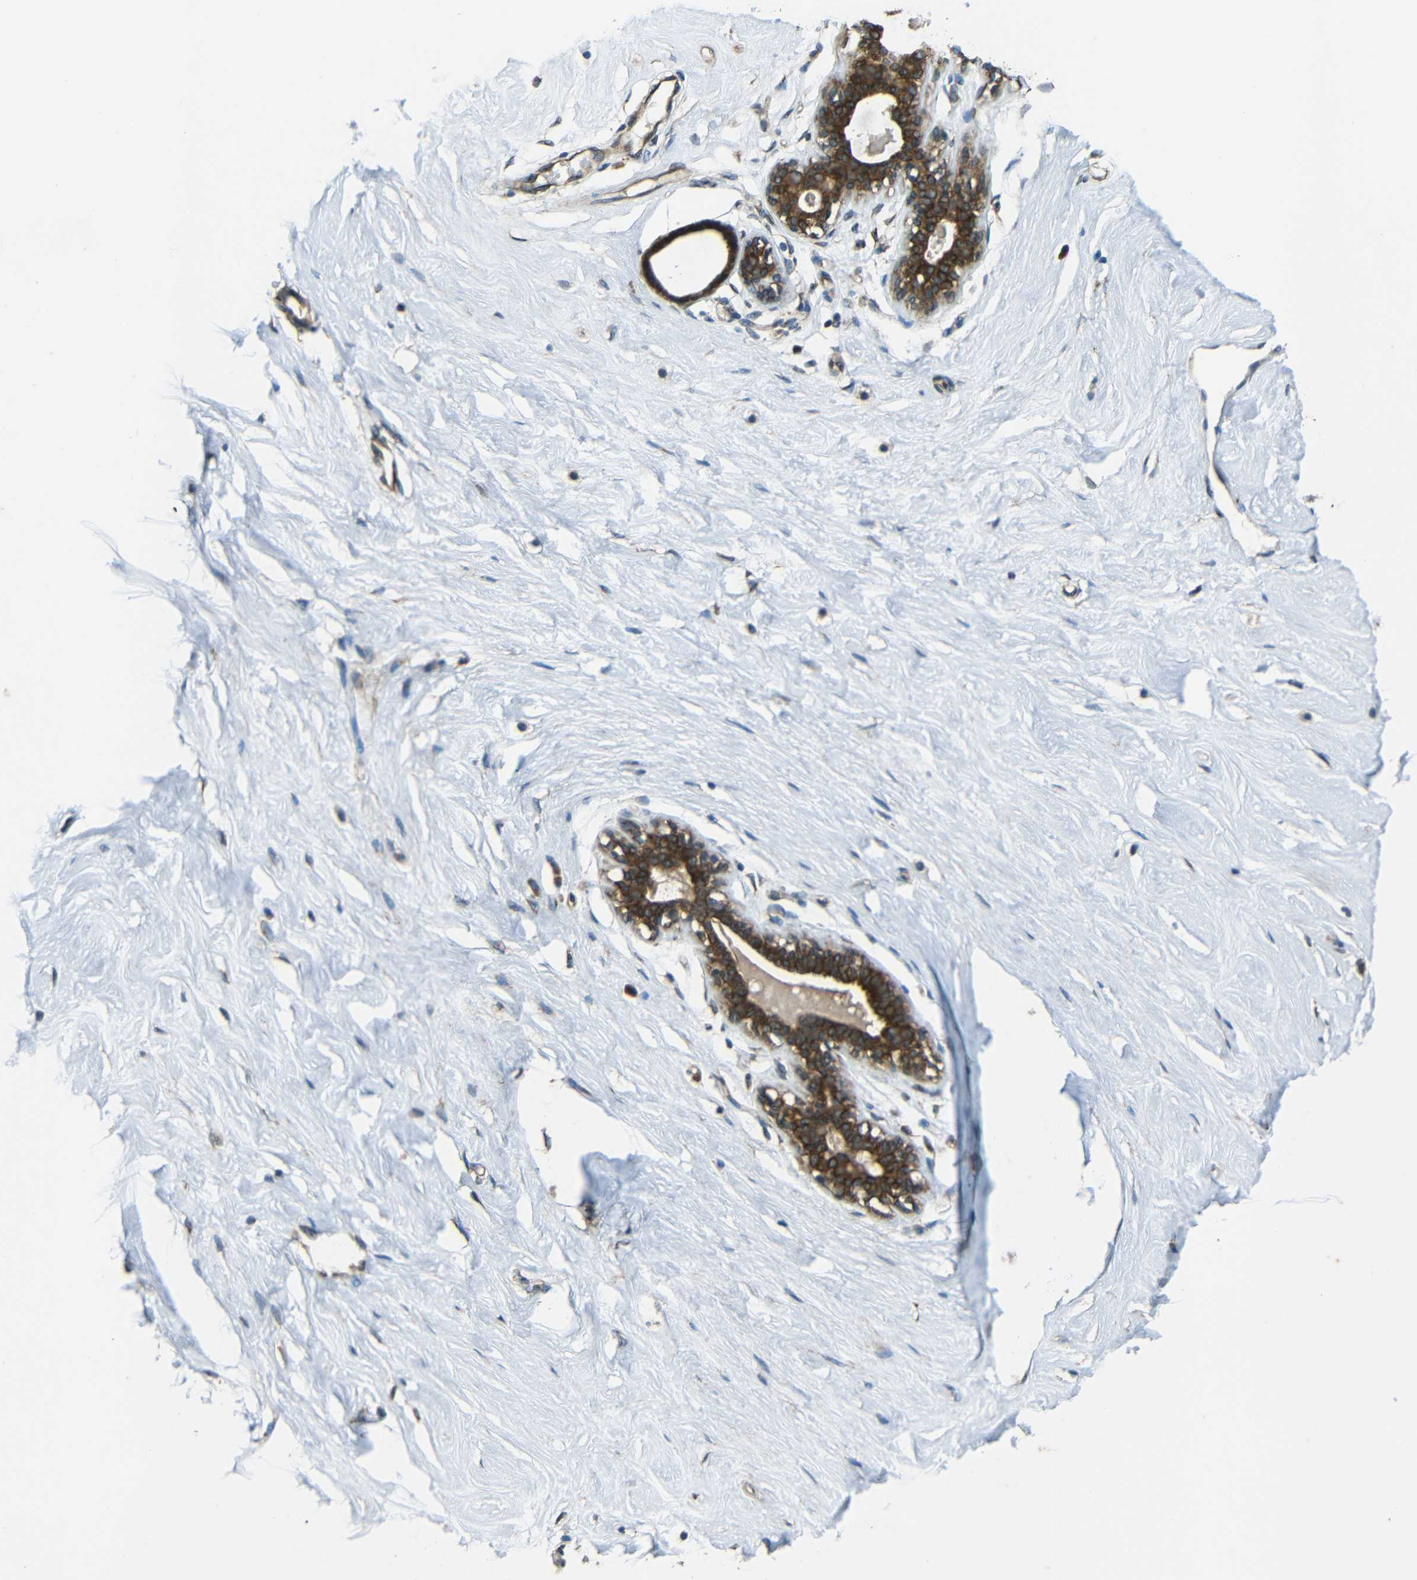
{"staining": {"intensity": "weak", "quantity": "<25%", "location": "cytoplasmic/membranous"}, "tissue": "breast", "cell_type": "Adipocytes", "image_type": "normal", "snomed": [{"axis": "morphology", "description": "Normal tissue, NOS"}, {"axis": "topography", "description": "Breast"}], "caption": "Immunohistochemistry (IHC) image of unremarkable breast: breast stained with DAB (3,3'-diaminobenzidine) shows no significant protein expression in adipocytes. The staining is performed using DAB (3,3'-diaminobenzidine) brown chromogen with nuclei counter-stained in using hematoxylin.", "gene": "VAPB", "patient": {"sex": "female", "age": 23}}